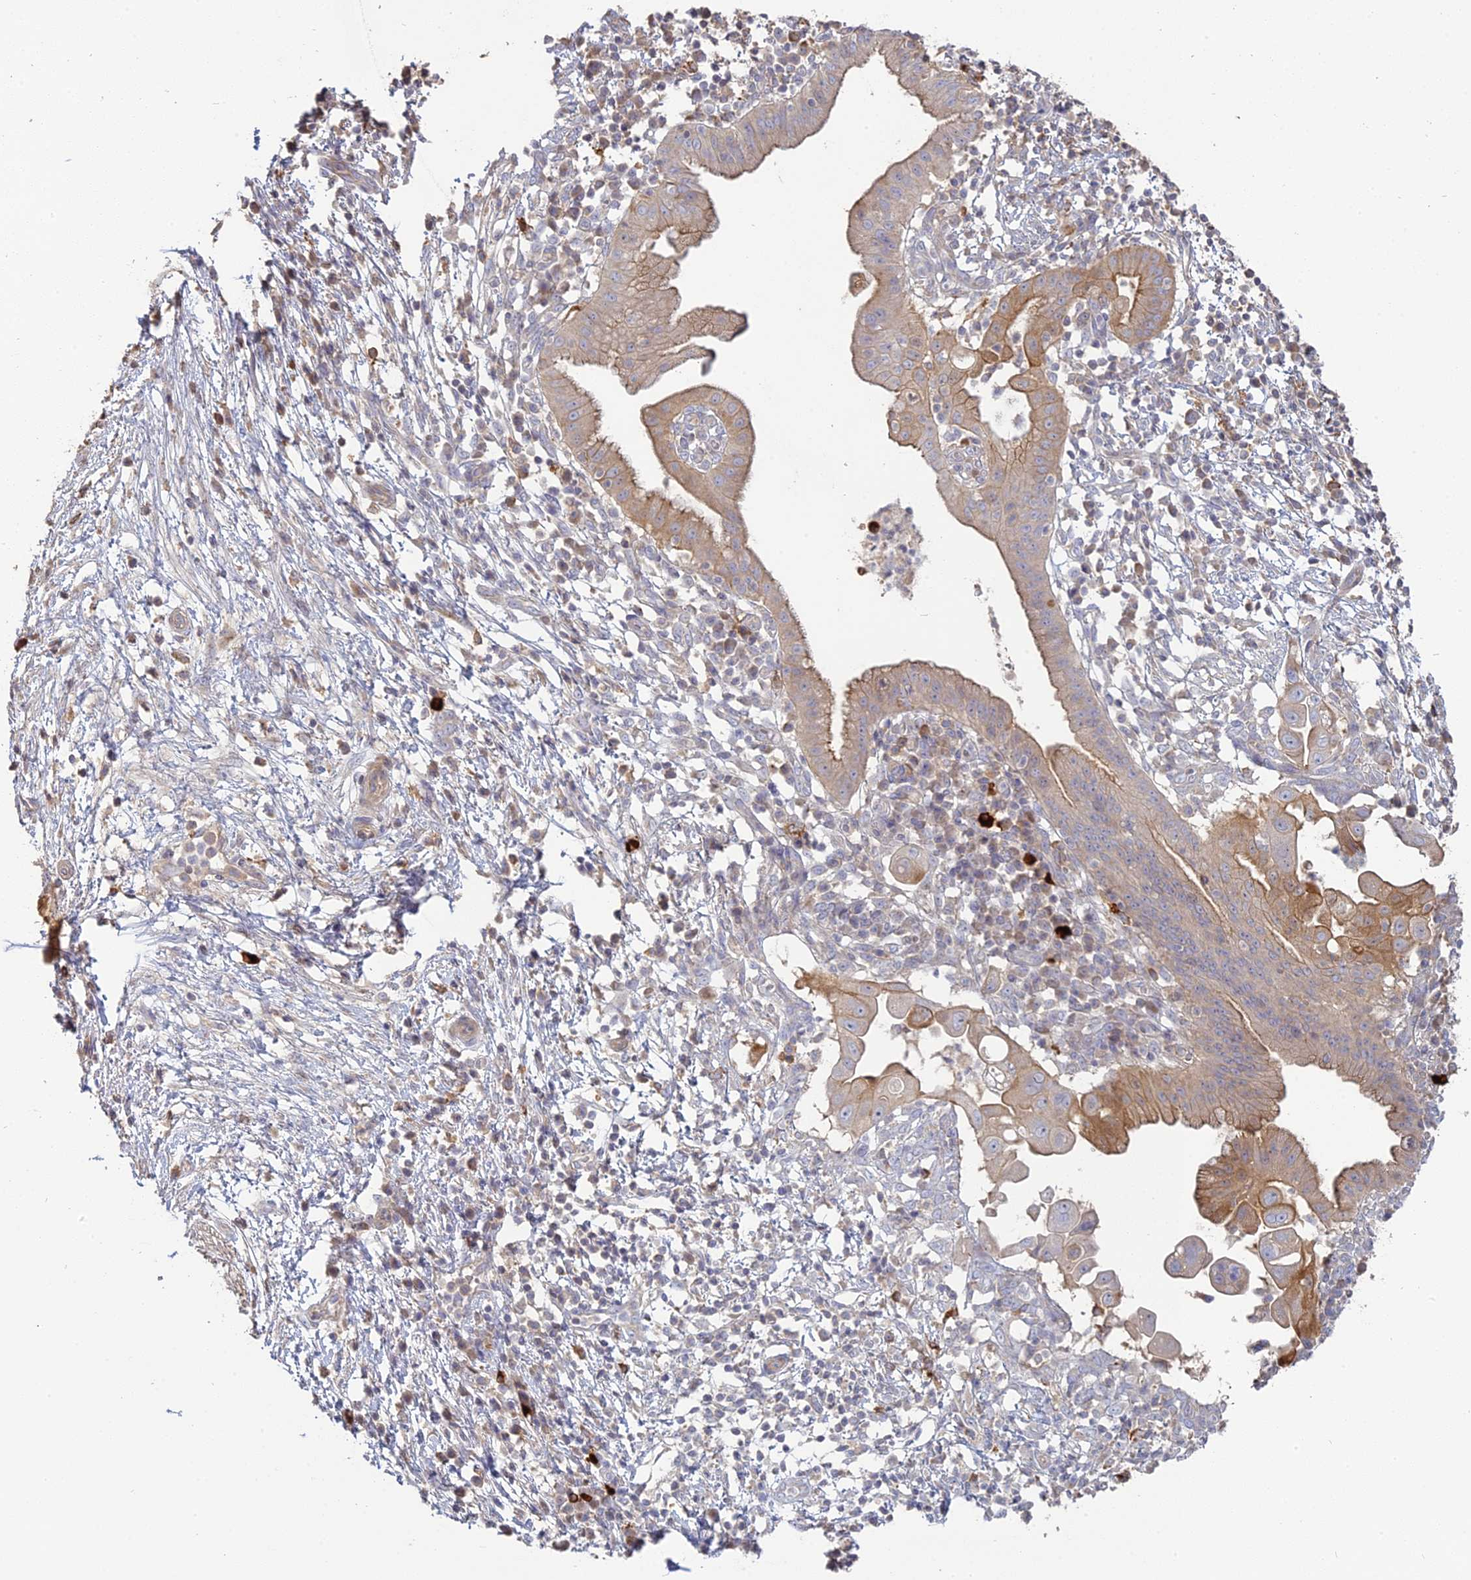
{"staining": {"intensity": "moderate", "quantity": "25%-75%", "location": "cytoplasmic/membranous"}, "tissue": "pancreatic cancer", "cell_type": "Tumor cells", "image_type": "cancer", "snomed": [{"axis": "morphology", "description": "Adenocarcinoma, NOS"}, {"axis": "topography", "description": "Pancreas"}], "caption": "The histopathology image demonstrates a brown stain indicating the presence of a protein in the cytoplasmic/membranous of tumor cells in pancreatic adenocarcinoma. (DAB = brown stain, brightfield microscopy at high magnification).", "gene": "SFT2D2", "patient": {"sex": "male", "age": 68}}